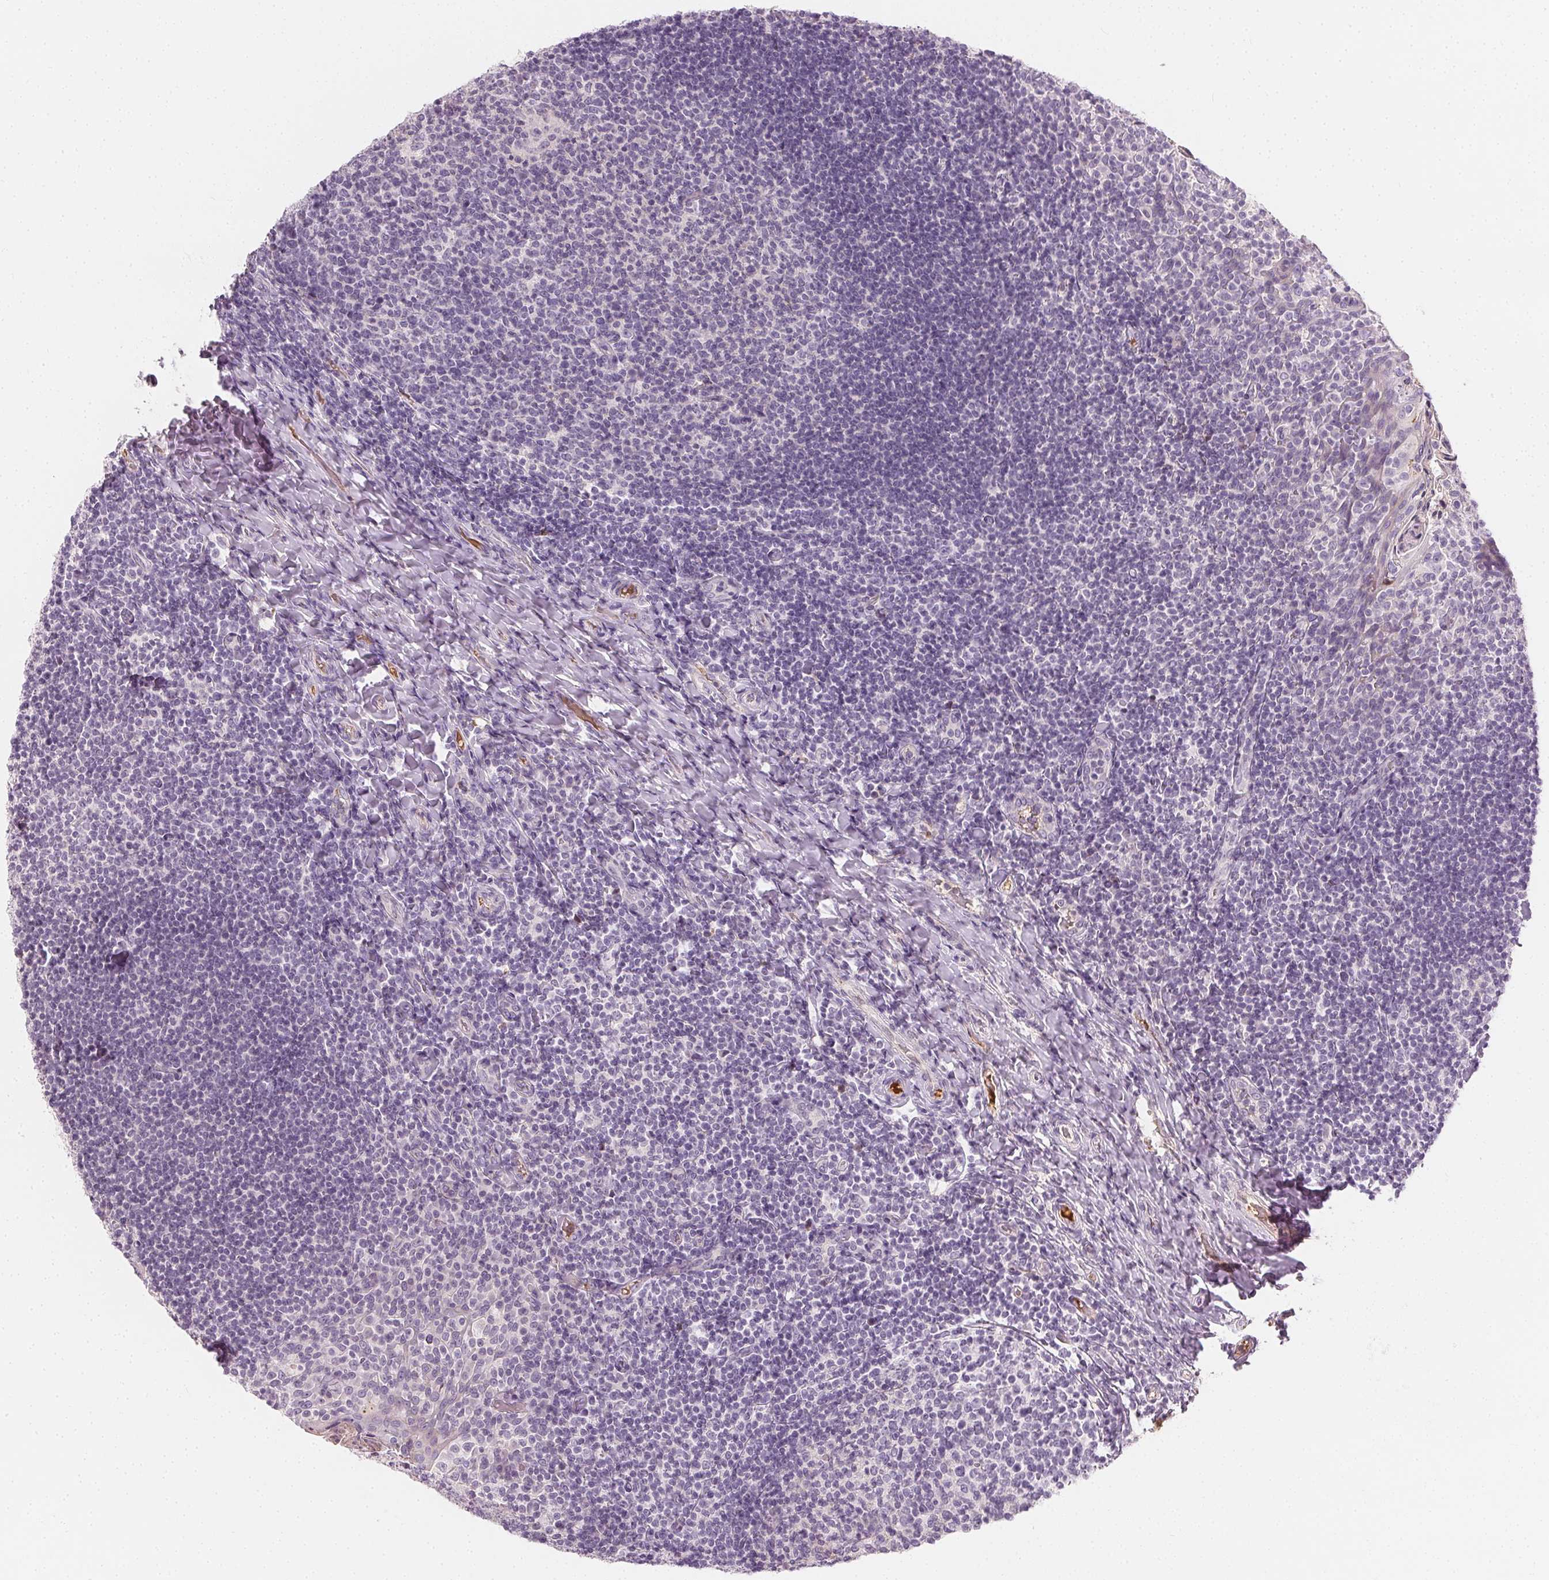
{"staining": {"intensity": "negative", "quantity": "none", "location": "none"}, "tissue": "tonsil", "cell_type": "Germinal center cells", "image_type": "normal", "snomed": [{"axis": "morphology", "description": "Normal tissue, NOS"}, {"axis": "topography", "description": "Tonsil"}], "caption": "The immunohistochemistry (IHC) image has no significant staining in germinal center cells of tonsil.", "gene": "AFM", "patient": {"sex": "female", "age": 10}}